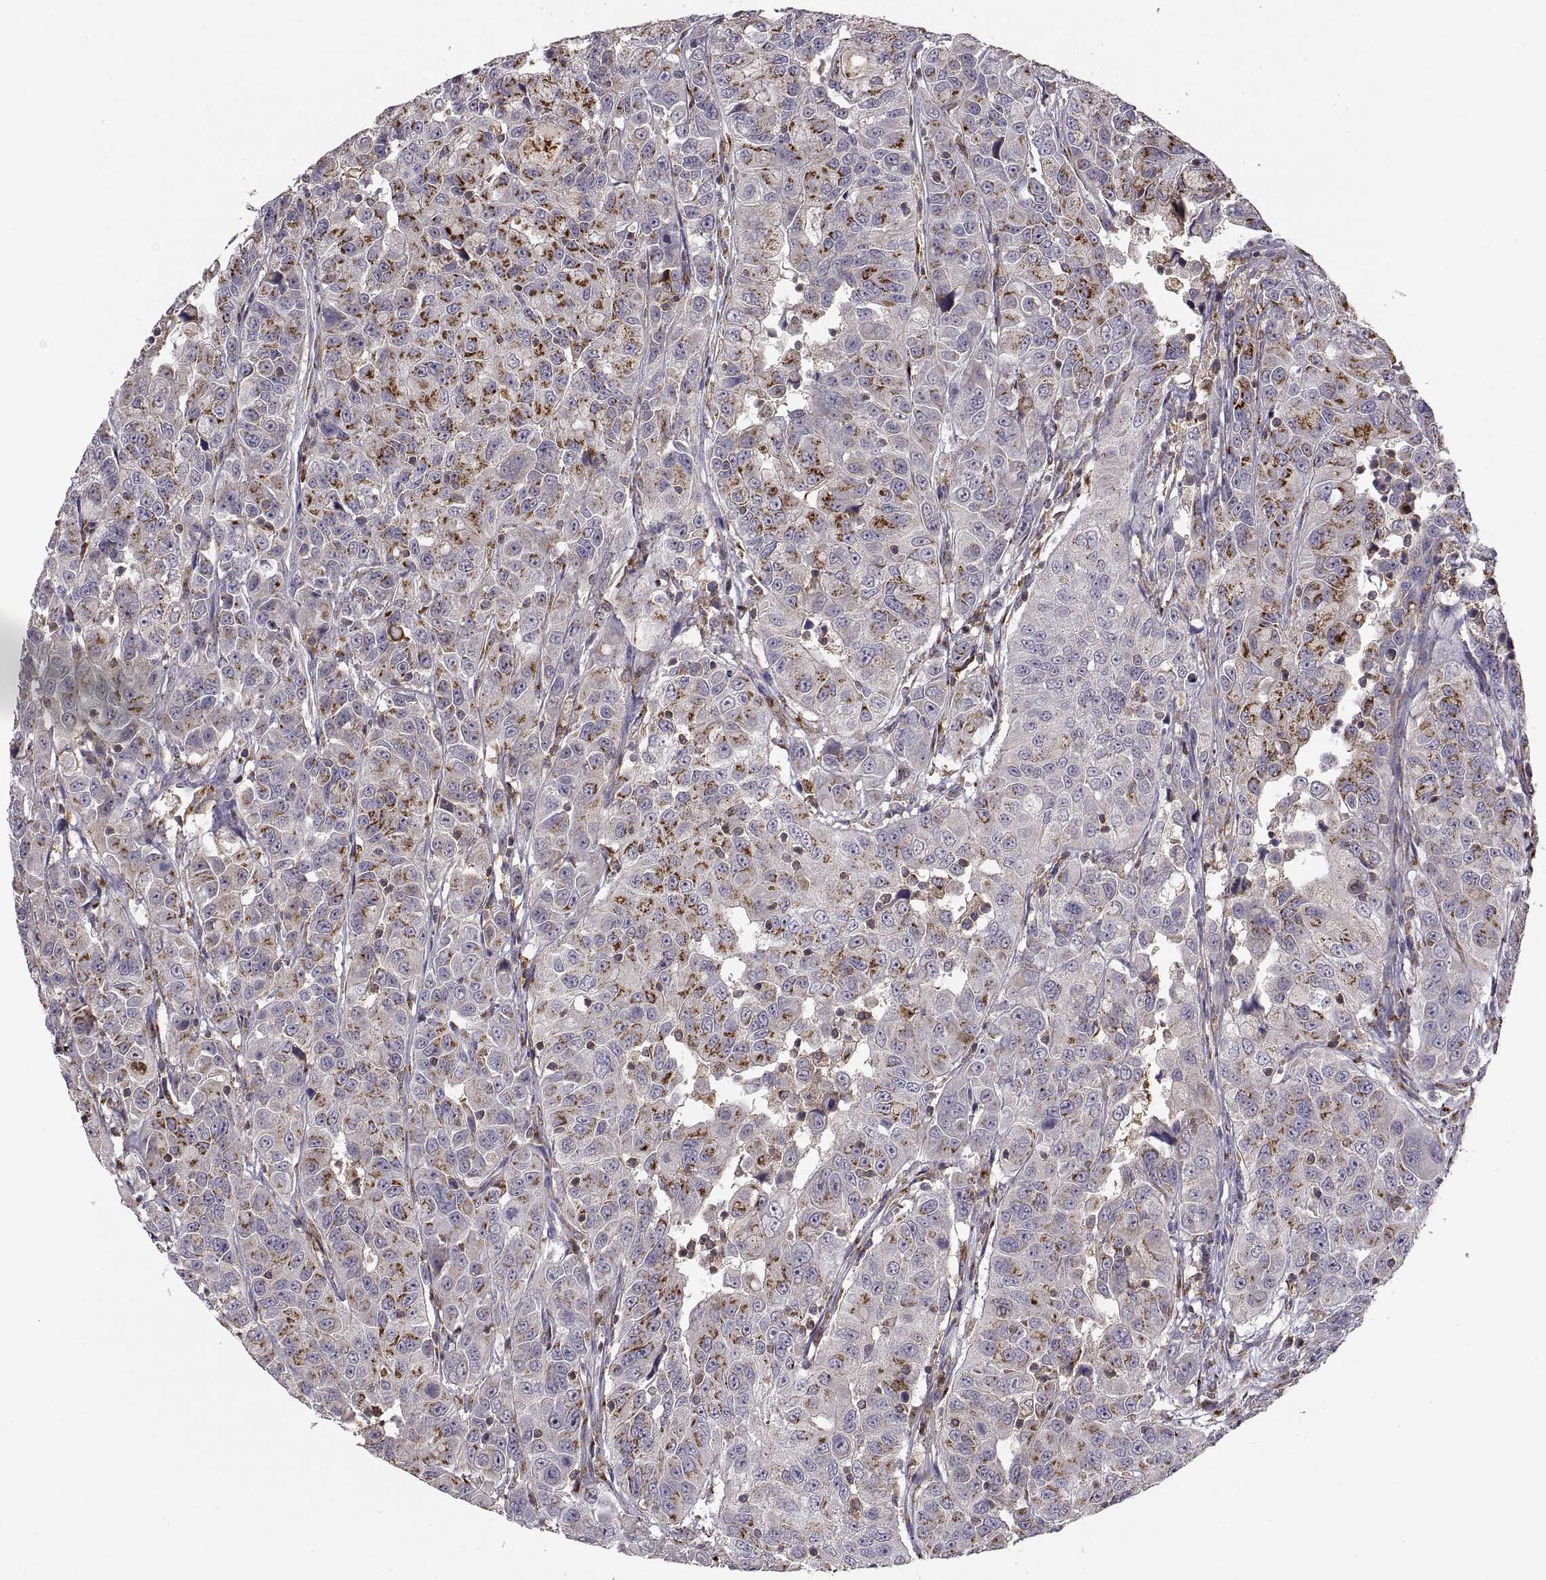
{"staining": {"intensity": "strong", "quantity": "25%-75%", "location": "cytoplasmic/membranous"}, "tissue": "urothelial cancer", "cell_type": "Tumor cells", "image_type": "cancer", "snomed": [{"axis": "morphology", "description": "Urothelial carcinoma, NOS"}, {"axis": "morphology", "description": "Urothelial carcinoma, High grade"}, {"axis": "topography", "description": "Urinary bladder"}], "caption": "Human transitional cell carcinoma stained for a protein (brown) exhibits strong cytoplasmic/membranous positive expression in approximately 25%-75% of tumor cells.", "gene": "ACAP1", "patient": {"sex": "female", "age": 73}}